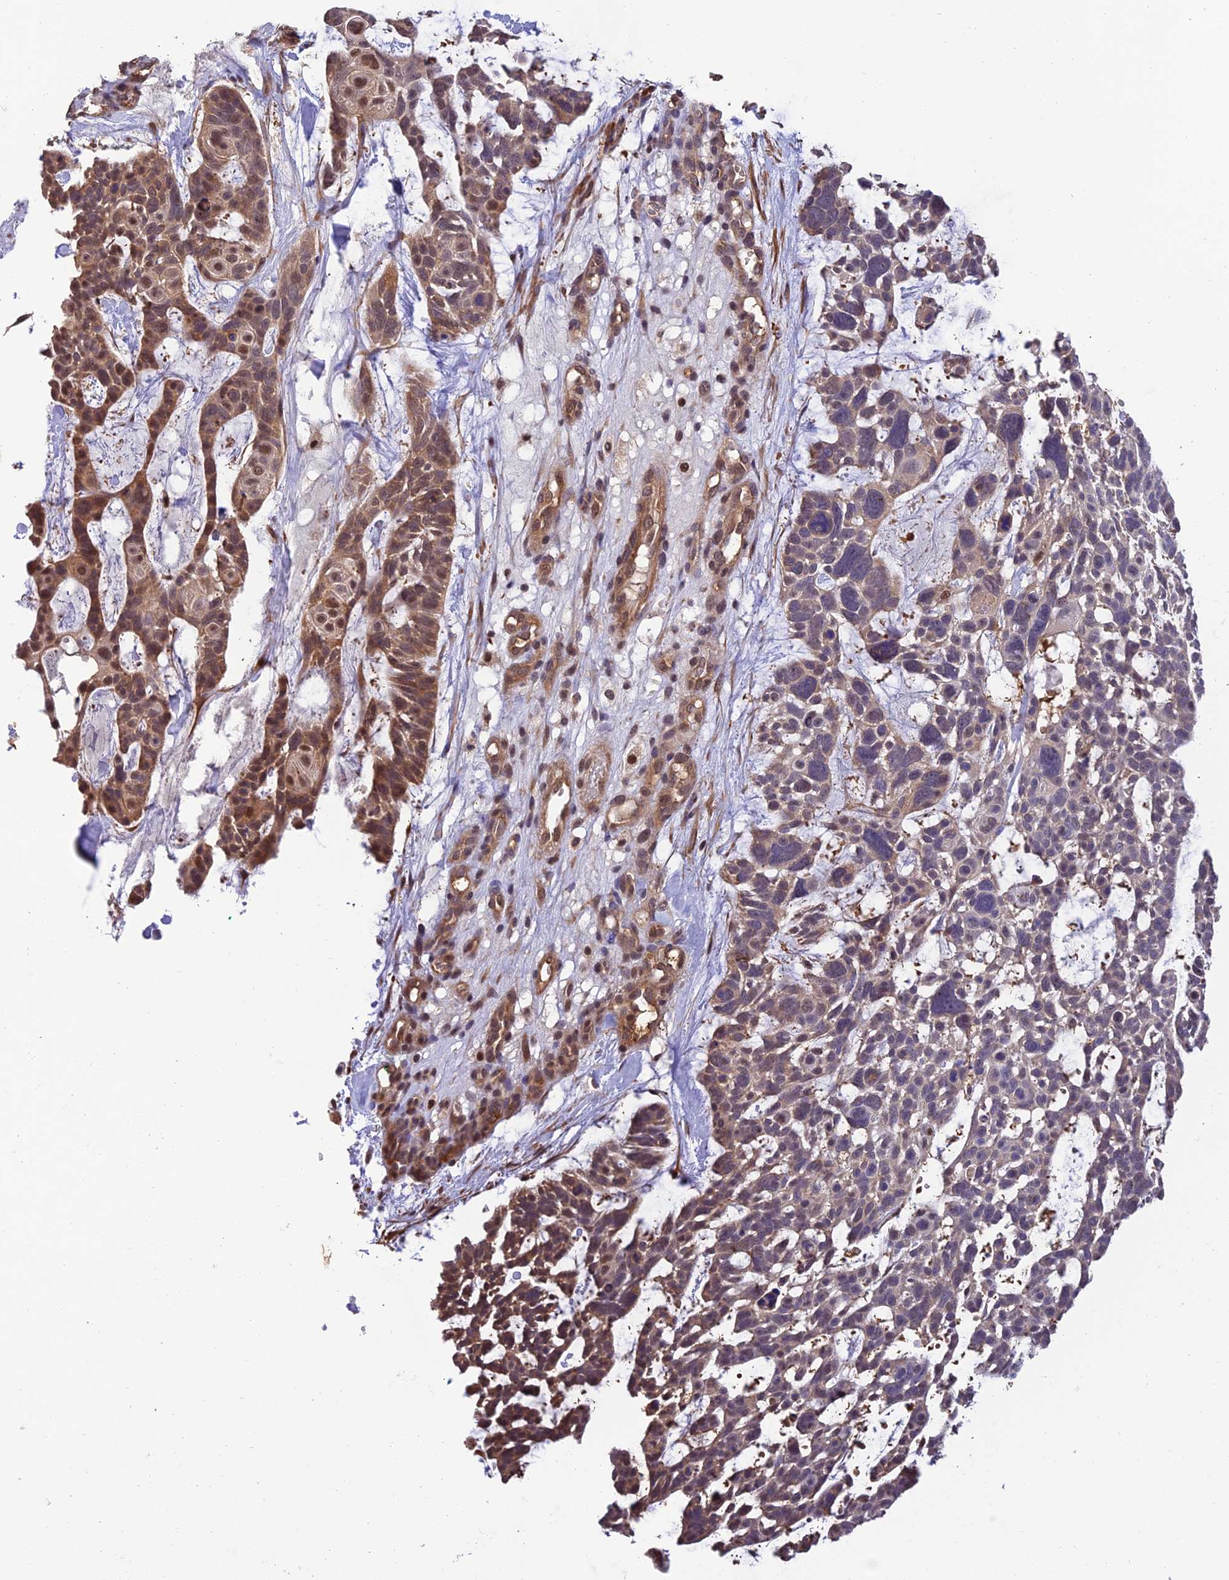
{"staining": {"intensity": "weak", "quantity": "<25%", "location": "nuclear"}, "tissue": "skin cancer", "cell_type": "Tumor cells", "image_type": "cancer", "snomed": [{"axis": "morphology", "description": "Basal cell carcinoma"}, {"axis": "topography", "description": "Skin"}], "caption": "This is an immunohistochemistry (IHC) micrograph of skin basal cell carcinoma. There is no staining in tumor cells.", "gene": "PSMB3", "patient": {"sex": "male", "age": 88}}